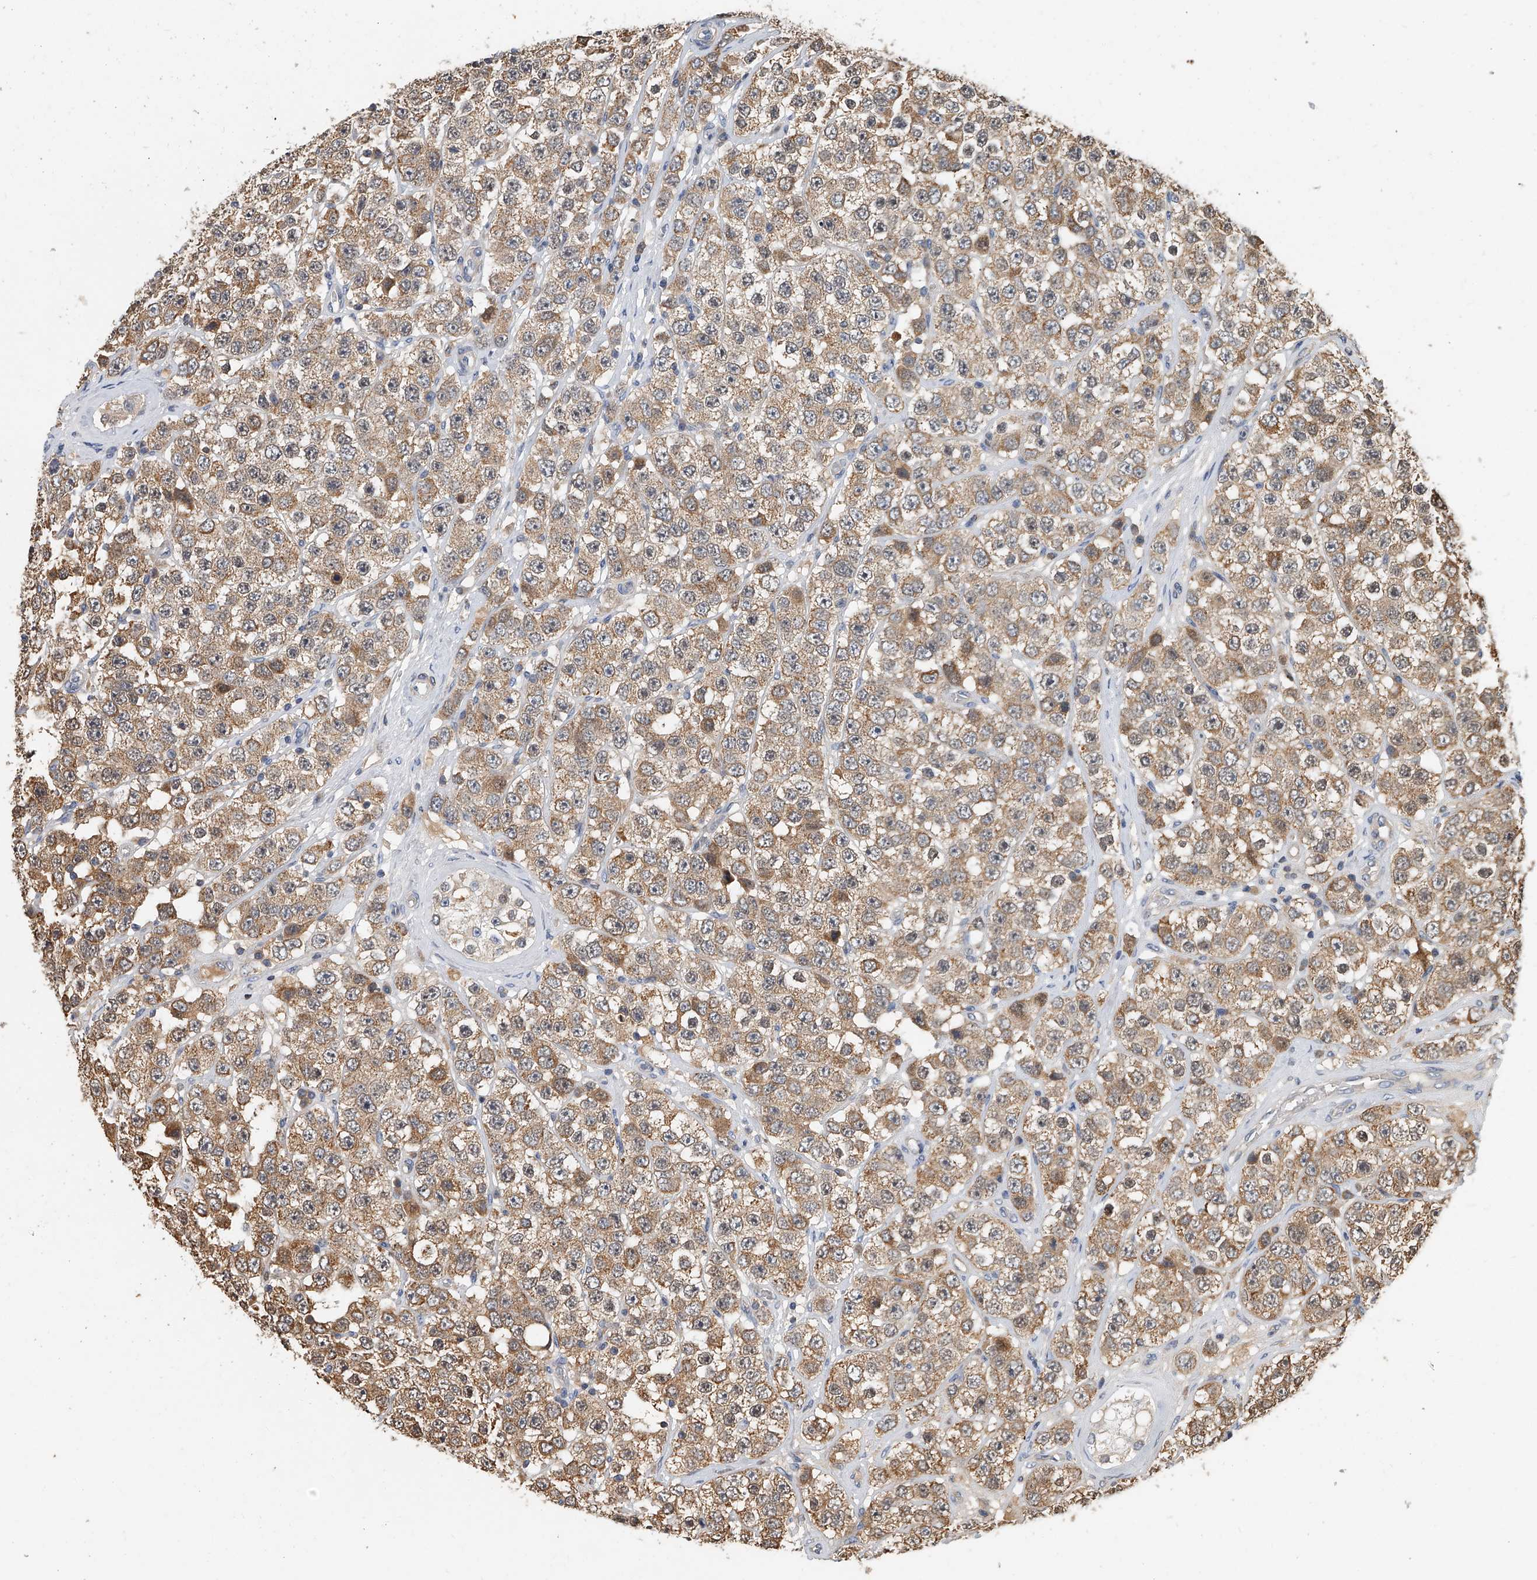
{"staining": {"intensity": "moderate", "quantity": ">75%", "location": "cytoplasmic/membranous"}, "tissue": "testis cancer", "cell_type": "Tumor cells", "image_type": "cancer", "snomed": [{"axis": "morphology", "description": "Seminoma, NOS"}, {"axis": "topography", "description": "Testis"}], "caption": "The photomicrograph exhibits staining of testis cancer, revealing moderate cytoplasmic/membranous protein staining (brown color) within tumor cells.", "gene": "CD200", "patient": {"sex": "male", "age": 28}}